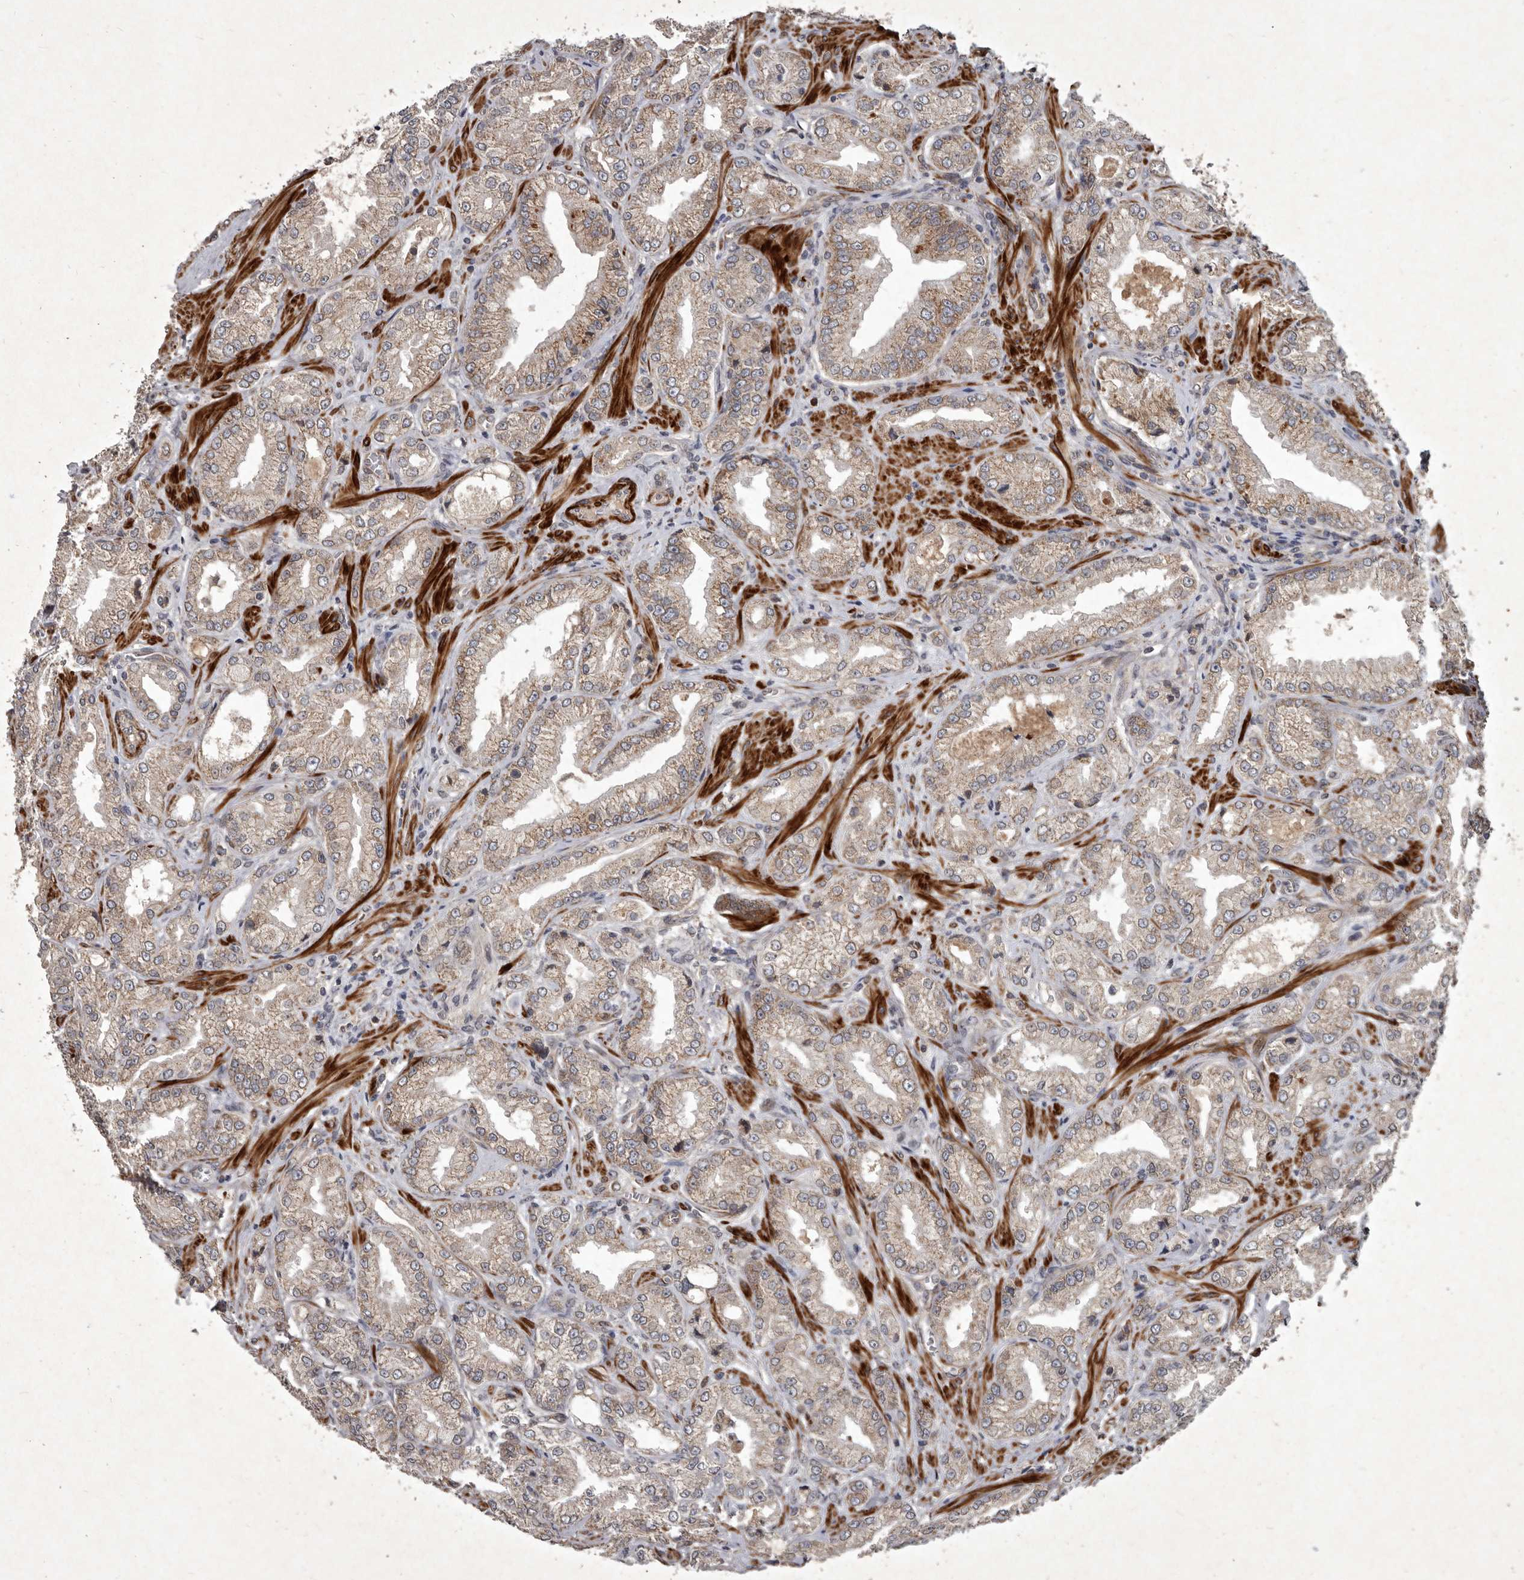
{"staining": {"intensity": "weak", "quantity": ">75%", "location": "cytoplasmic/membranous"}, "tissue": "prostate cancer", "cell_type": "Tumor cells", "image_type": "cancer", "snomed": [{"axis": "morphology", "description": "Adenocarcinoma, Low grade"}, {"axis": "topography", "description": "Prostate"}], "caption": "Tumor cells display weak cytoplasmic/membranous staining in approximately >75% of cells in low-grade adenocarcinoma (prostate).", "gene": "MRPS15", "patient": {"sex": "male", "age": 62}}